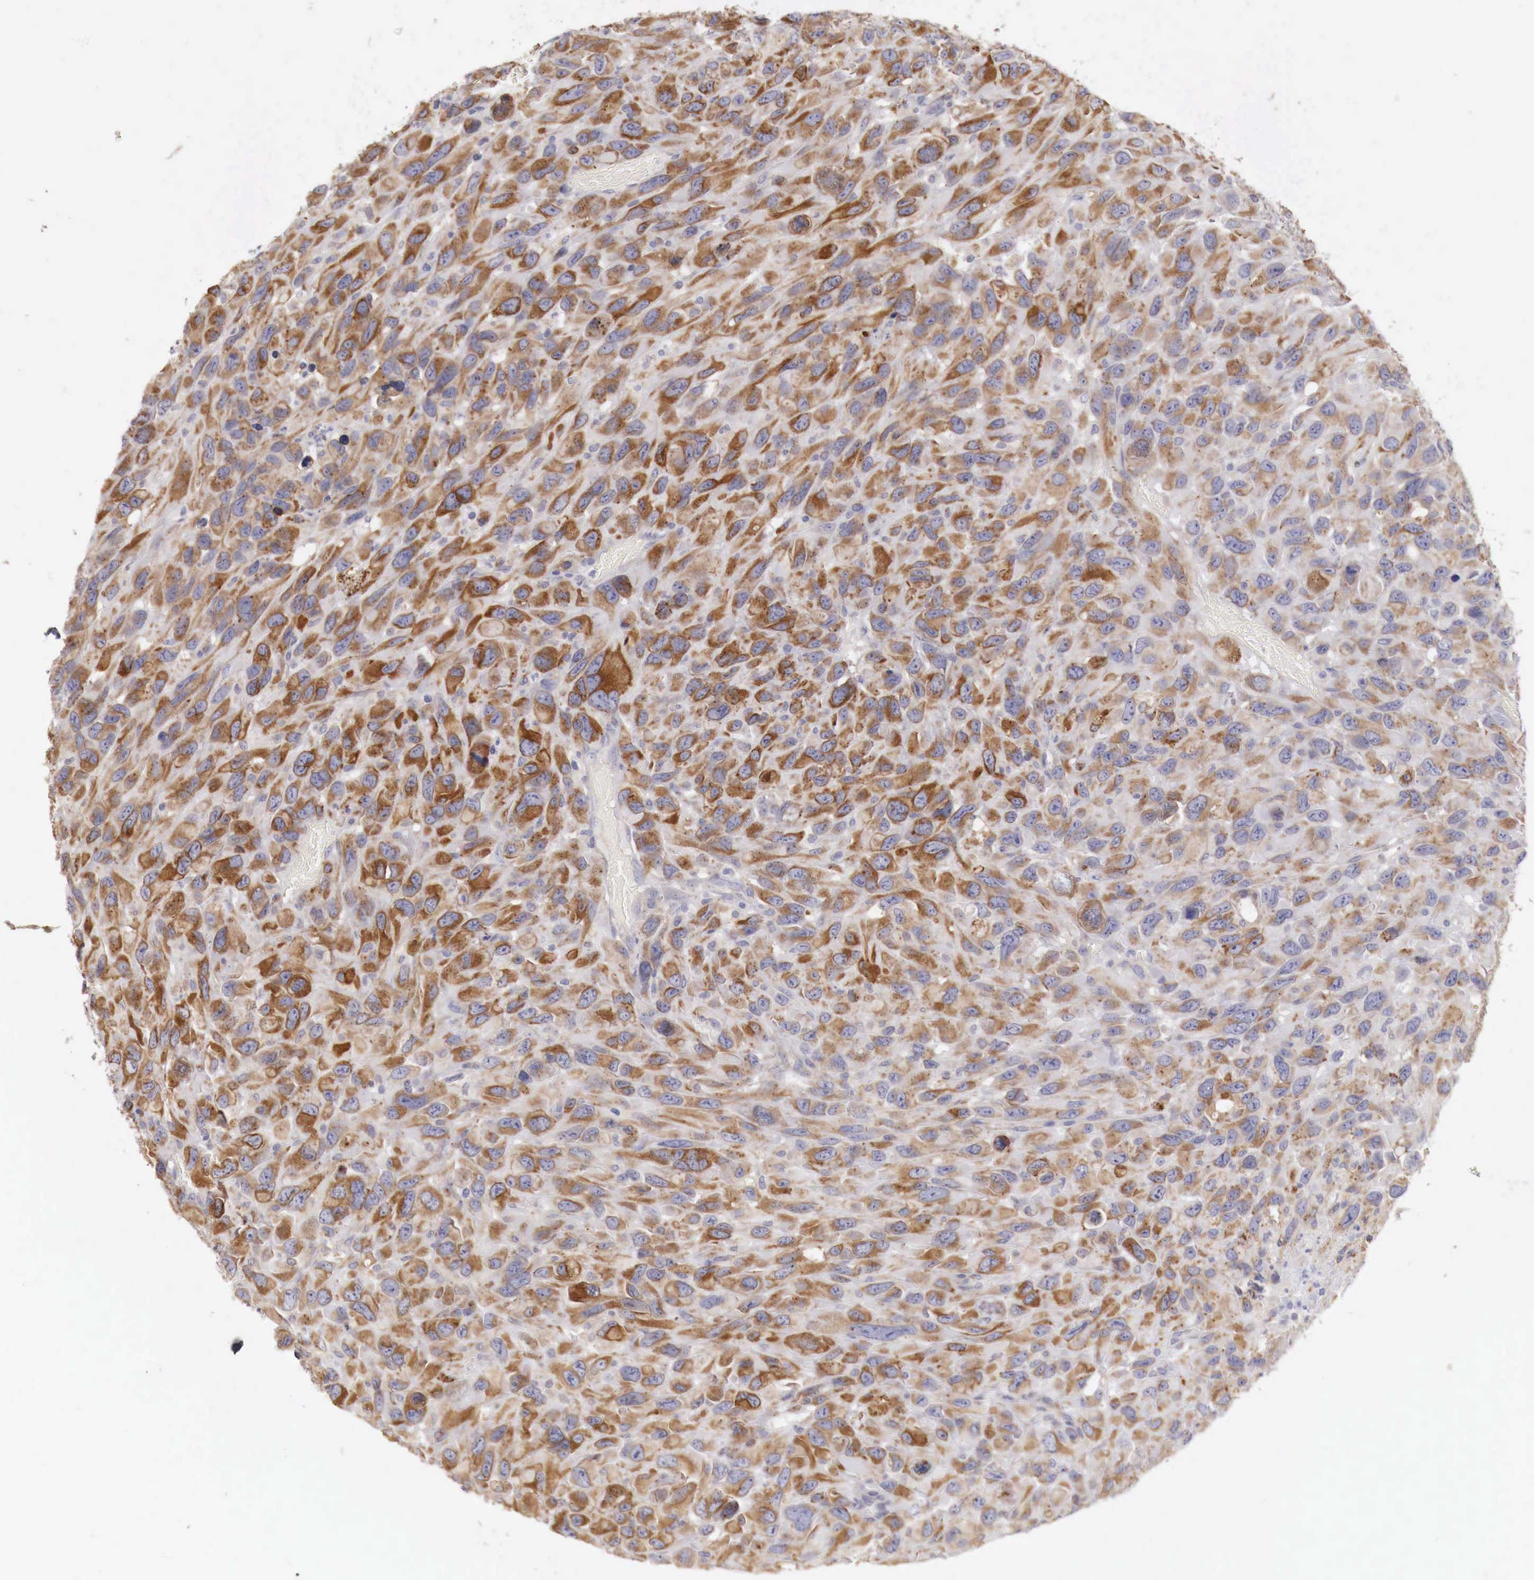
{"staining": {"intensity": "strong", "quantity": ">75%", "location": "cytoplasmic/membranous"}, "tissue": "renal cancer", "cell_type": "Tumor cells", "image_type": "cancer", "snomed": [{"axis": "morphology", "description": "Adenocarcinoma, NOS"}, {"axis": "topography", "description": "Kidney"}], "caption": "This is a photomicrograph of immunohistochemistry staining of renal adenocarcinoma, which shows strong staining in the cytoplasmic/membranous of tumor cells.", "gene": "NSDHL", "patient": {"sex": "male", "age": 79}}